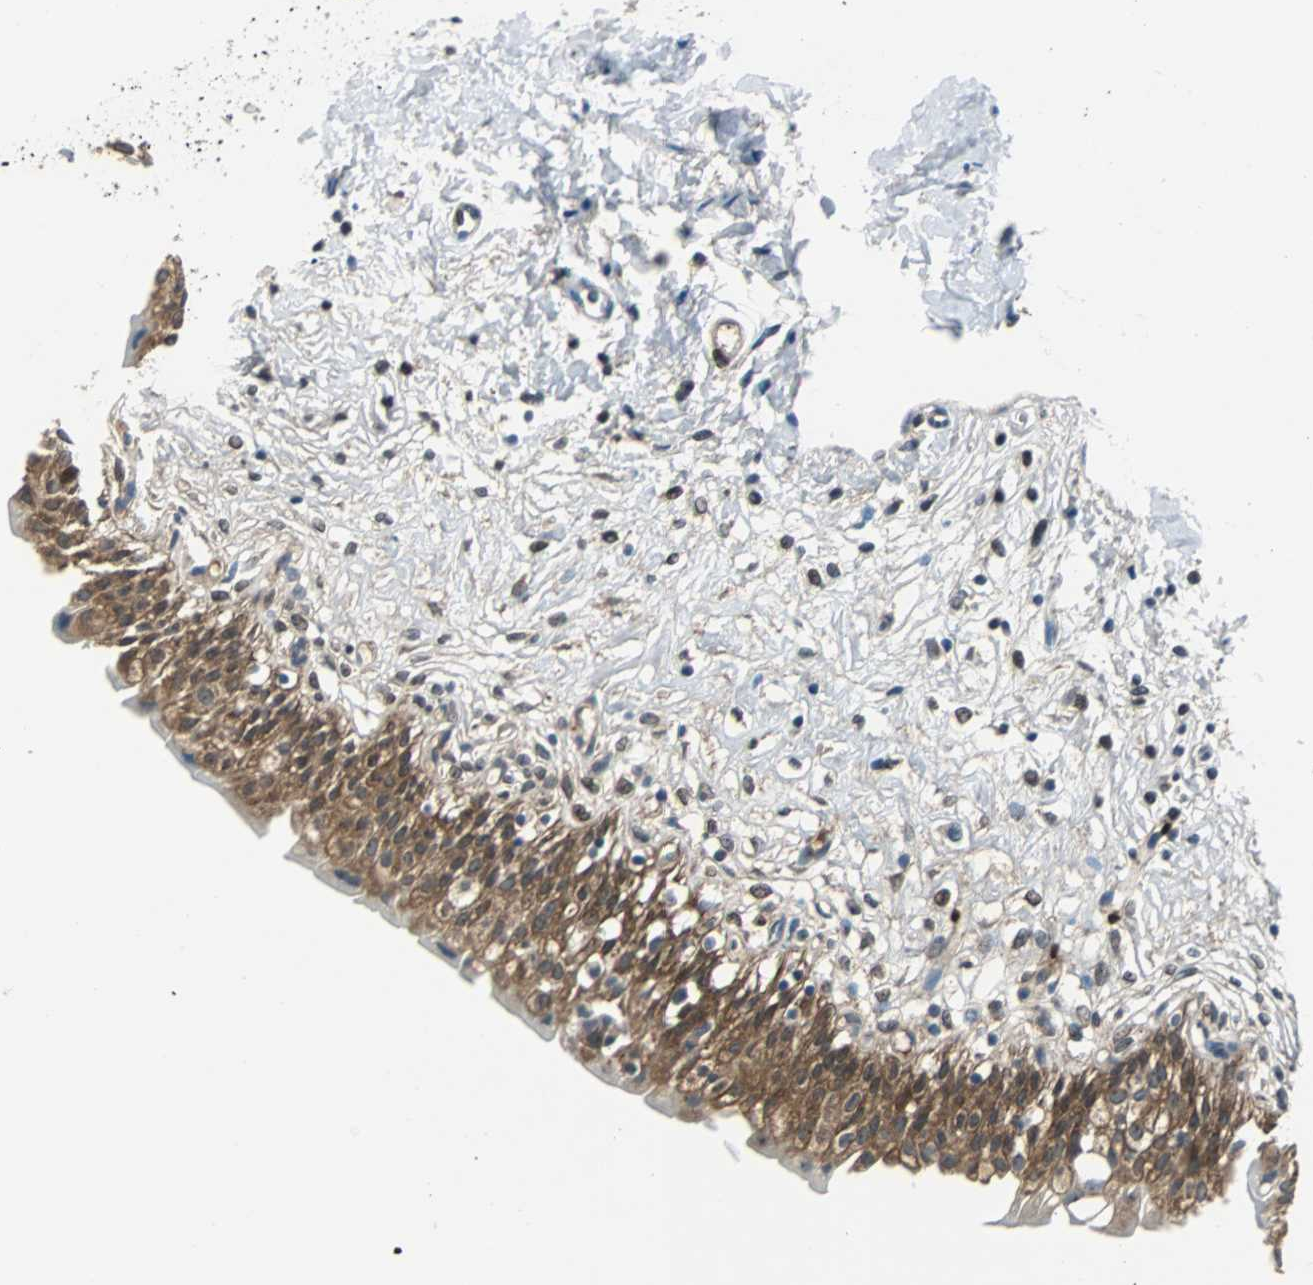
{"staining": {"intensity": "strong", "quantity": ">75%", "location": "cytoplasmic/membranous,nuclear"}, "tissue": "urinary bladder", "cell_type": "Urothelial cells", "image_type": "normal", "snomed": [{"axis": "morphology", "description": "Normal tissue, NOS"}, {"axis": "topography", "description": "Urinary bladder"}], "caption": "IHC histopathology image of normal urinary bladder: human urinary bladder stained using immunohistochemistry exhibits high levels of strong protein expression localized specifically in the cytoplasmic/membranous,nuclear of urothelial cells, appearing as a cytoplasmic/membranous,nuclear brown color.", "gene": "FHL2", "patient": {"sex": "female", "age": 80}}